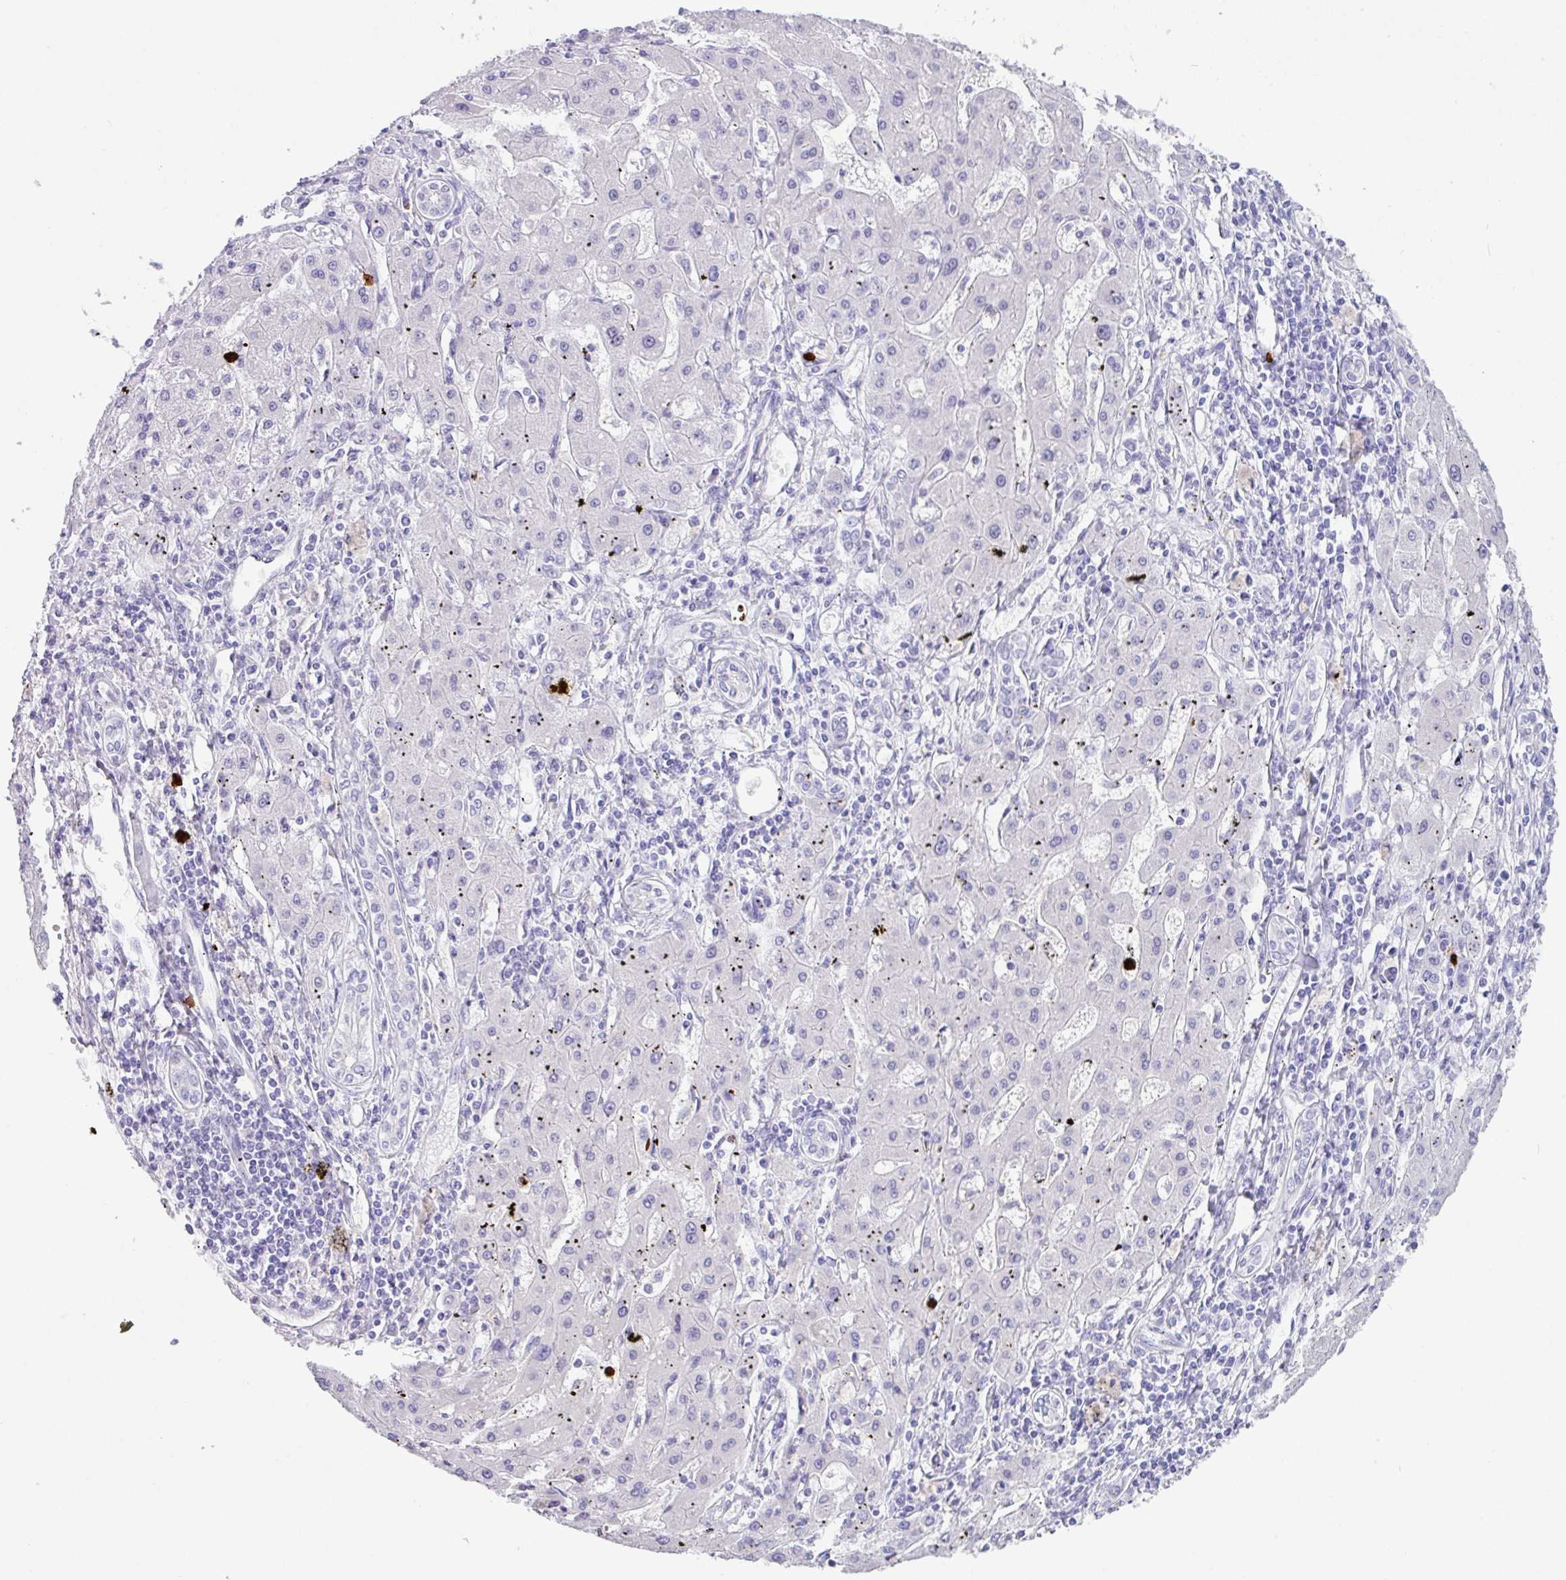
{"staining": {"intensity": "negative", "quantity": "none", "location": "none"}, "tissue": "liver cancer", "cell_type": "Tumor cells", "image_type": "cancer", "snomed": [{"axis": "morphology", "description": "Carcinoma, Hepatocellular, NOS"}, {"axis": "topography", "description": "Liver"}], "caption": "An image of liver cancer (hepatocellular carcinoma) stained for a protein exhibits no brown staining in tumor cells.", "gene": "MRM2", "patient": {"sex": "male", "age": 72}}